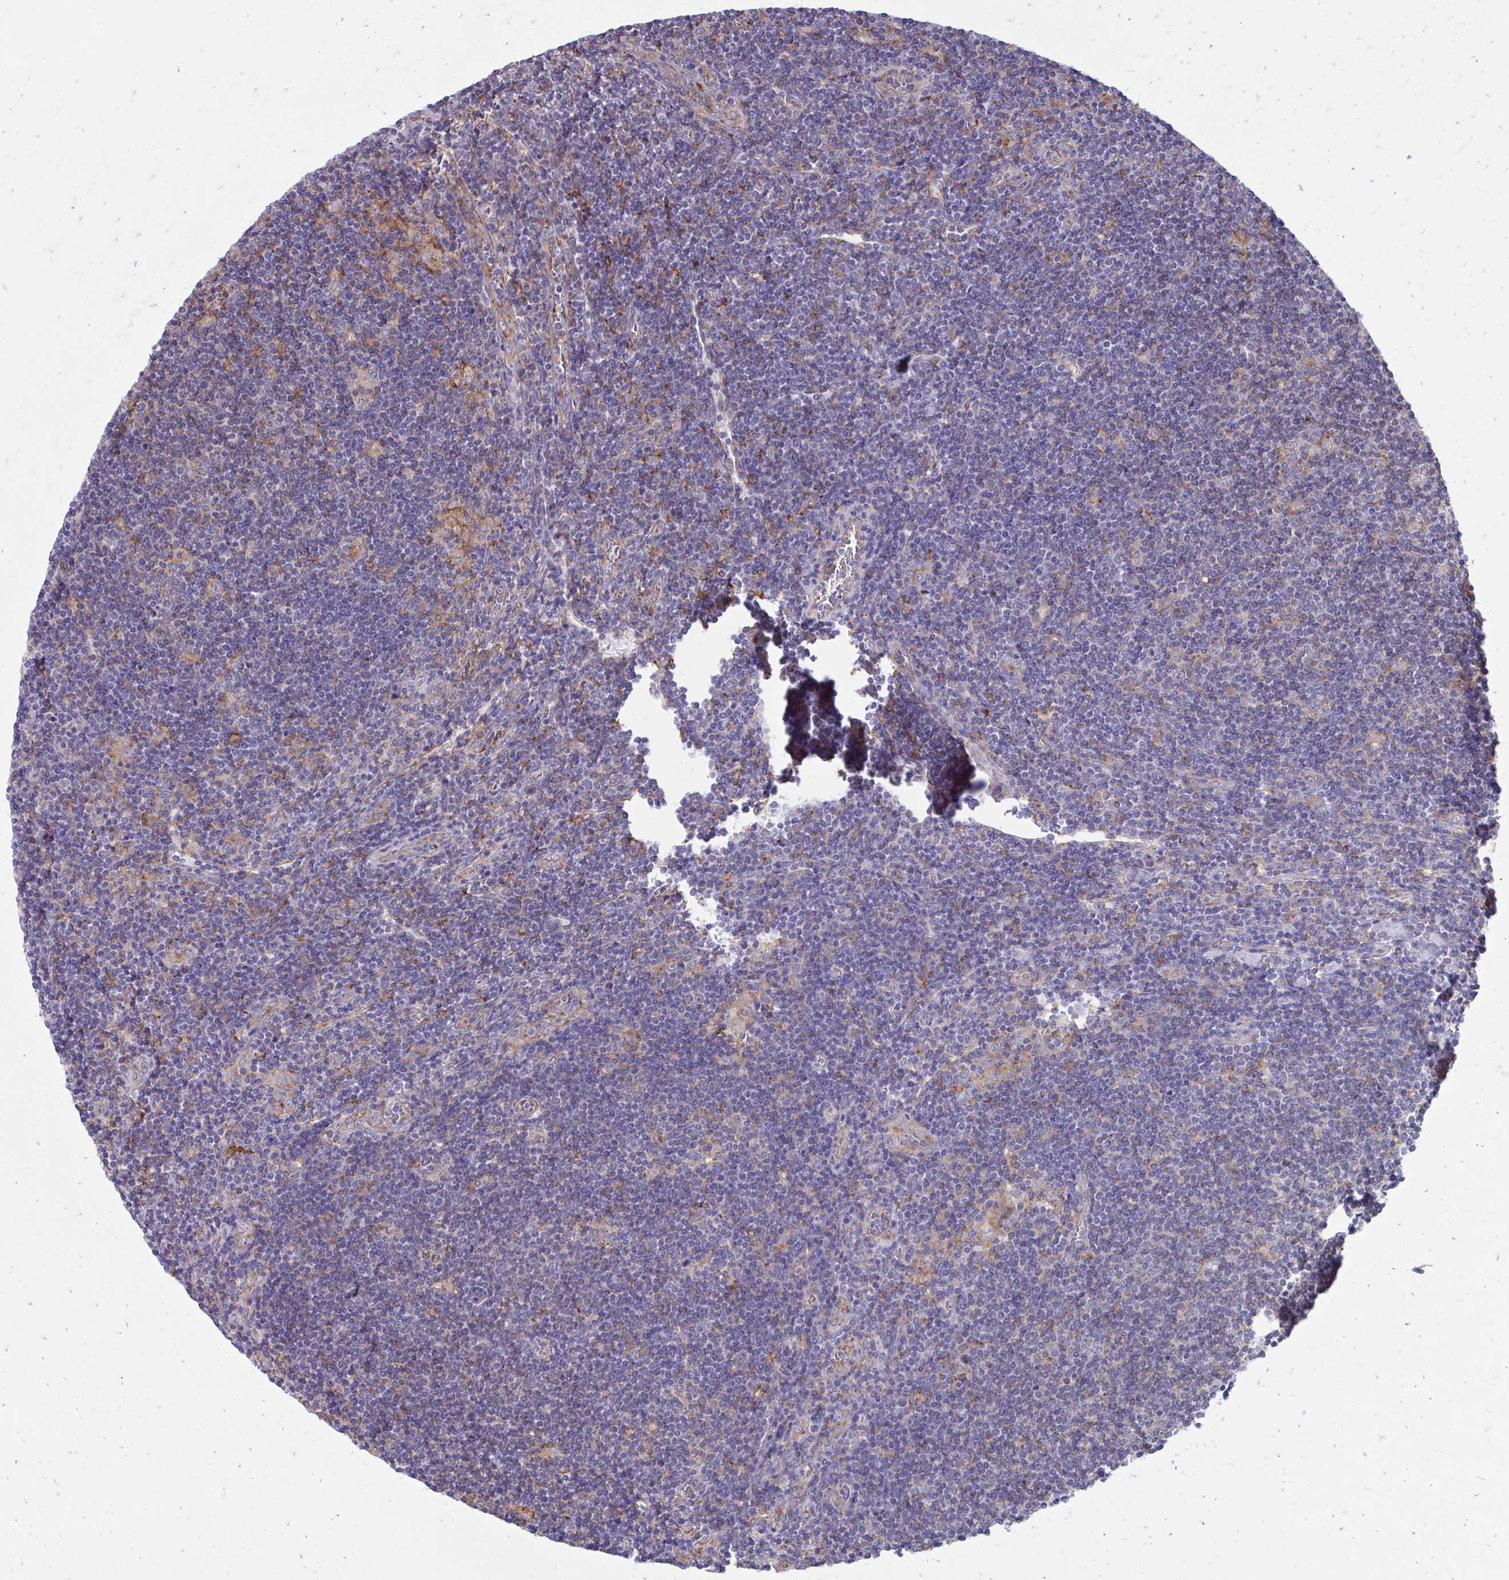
{"staining": {"intensity": "negative", "quantity": "none", "location": "none"}, "tissue": "lymphoma", "cell_type": "Tumor cells", "image_type": "cancer", "snomed": [{"axis": "morphology", "description": "Hodgkin's disease, NOS"}, {"axis": "topography", "description": "Lymph node"}], "caption": "The micrograph demonstrates no significant expression in tumor cells of Hodgkin's disease.", "gene": "CLTA", "patient": {"sex": "male", "age": 40}}